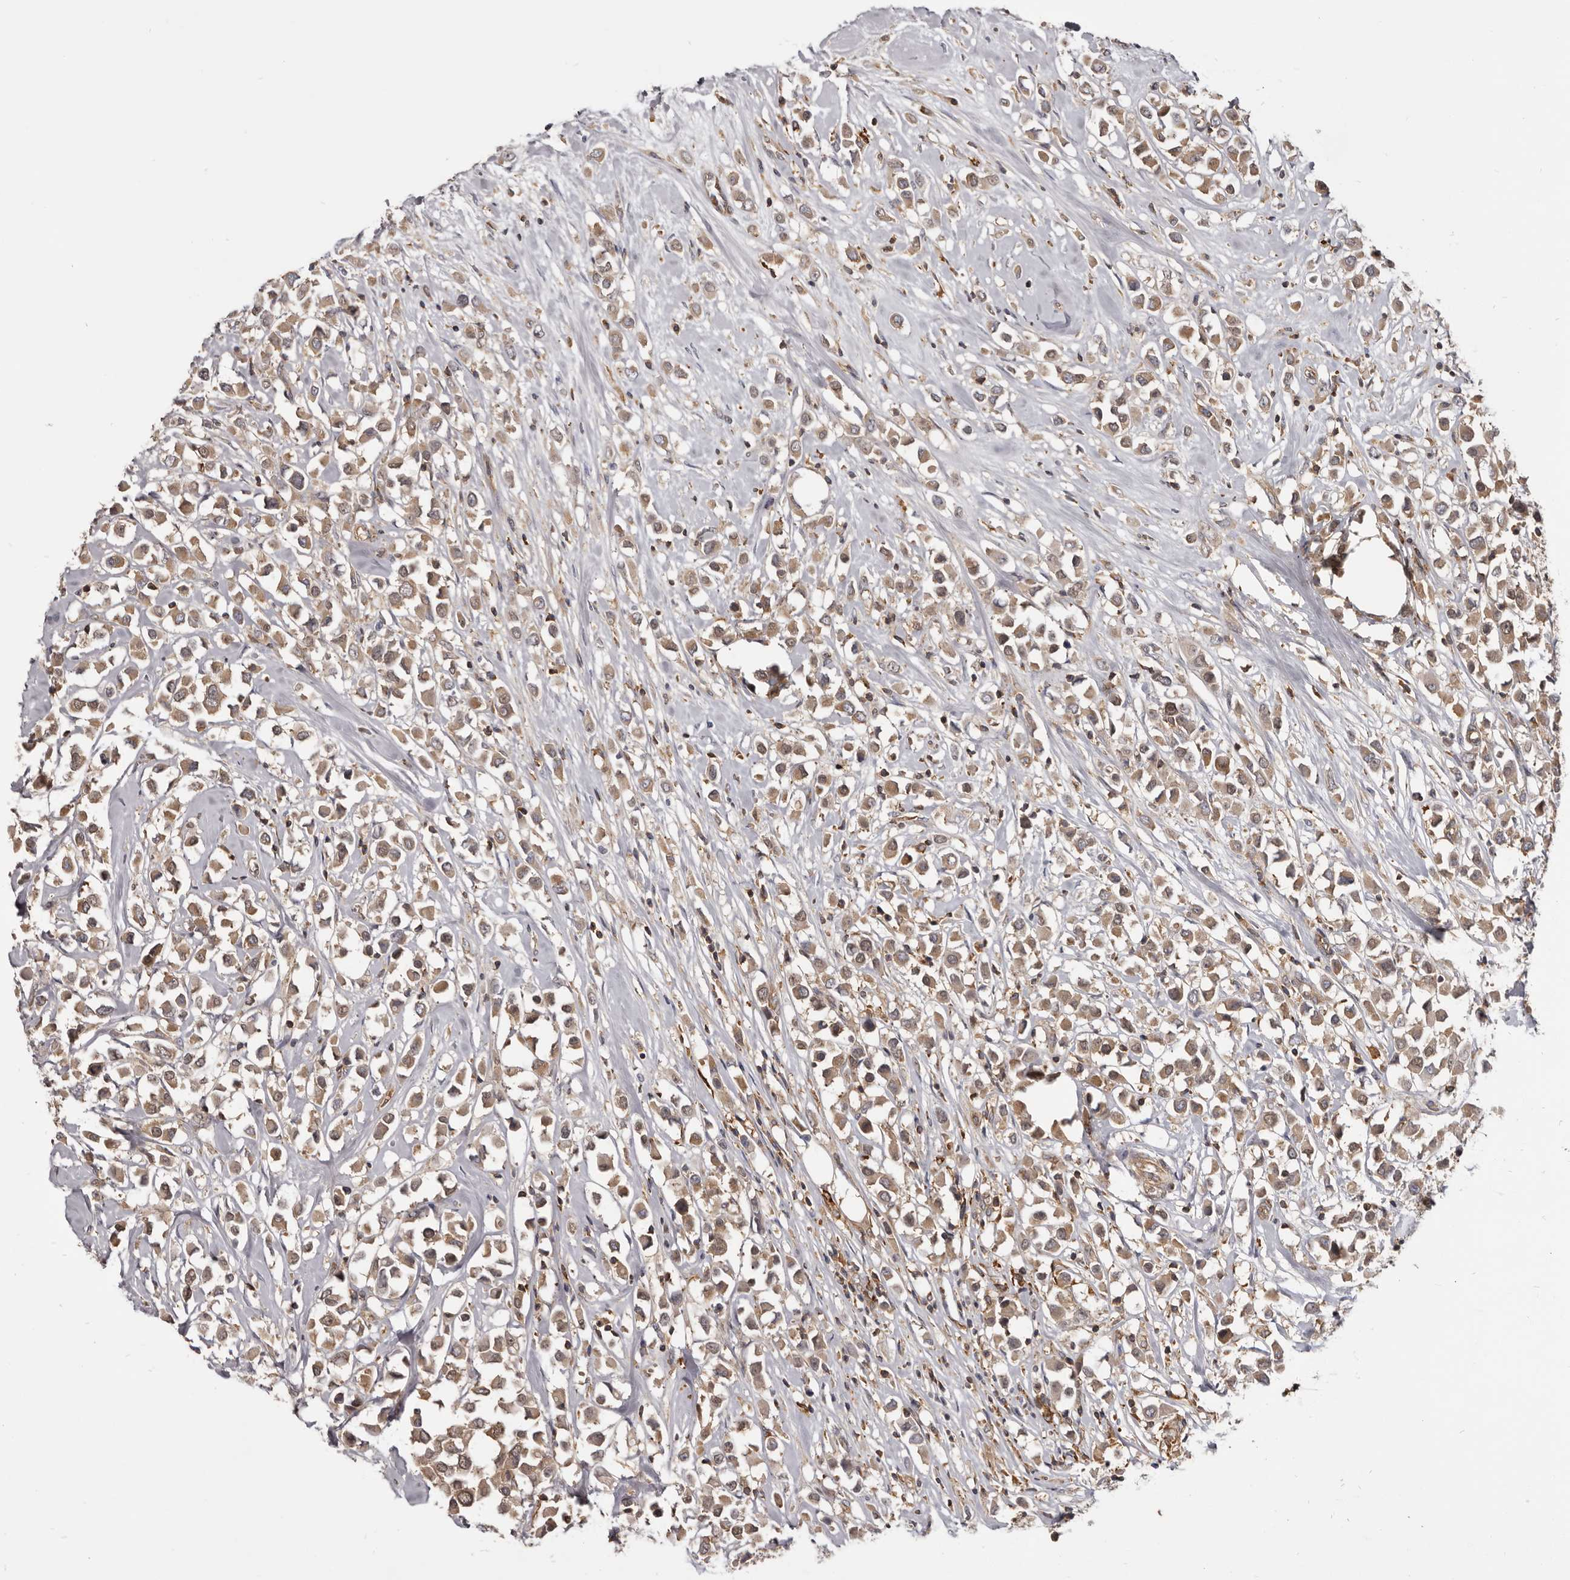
{"staining": {"intensity": "moderate", "quantity": ">75%", "location": "cytoplasmic/membranous"}, "tissue": "breast cancer", "cell_type": "Tumor cells", "image_type": "cancer", "snomed": [{"axis": "morphology", "description": "Duct carcinoma"}, {"axis": "topography", "description": "Breast"}], "caption": "IHC image of neoplastic tissue: breast cancer (invasive ductal carcinoma) stained using immunohistochemistry exhibits medium levels of moderate protein expression localized specifically in the cytoplasmic/membranous of tumor cells, appearing as a cytoplasmic/membranous brown color.", "gene": "CBL", "patient": {"sex": "female", "age": 61}}